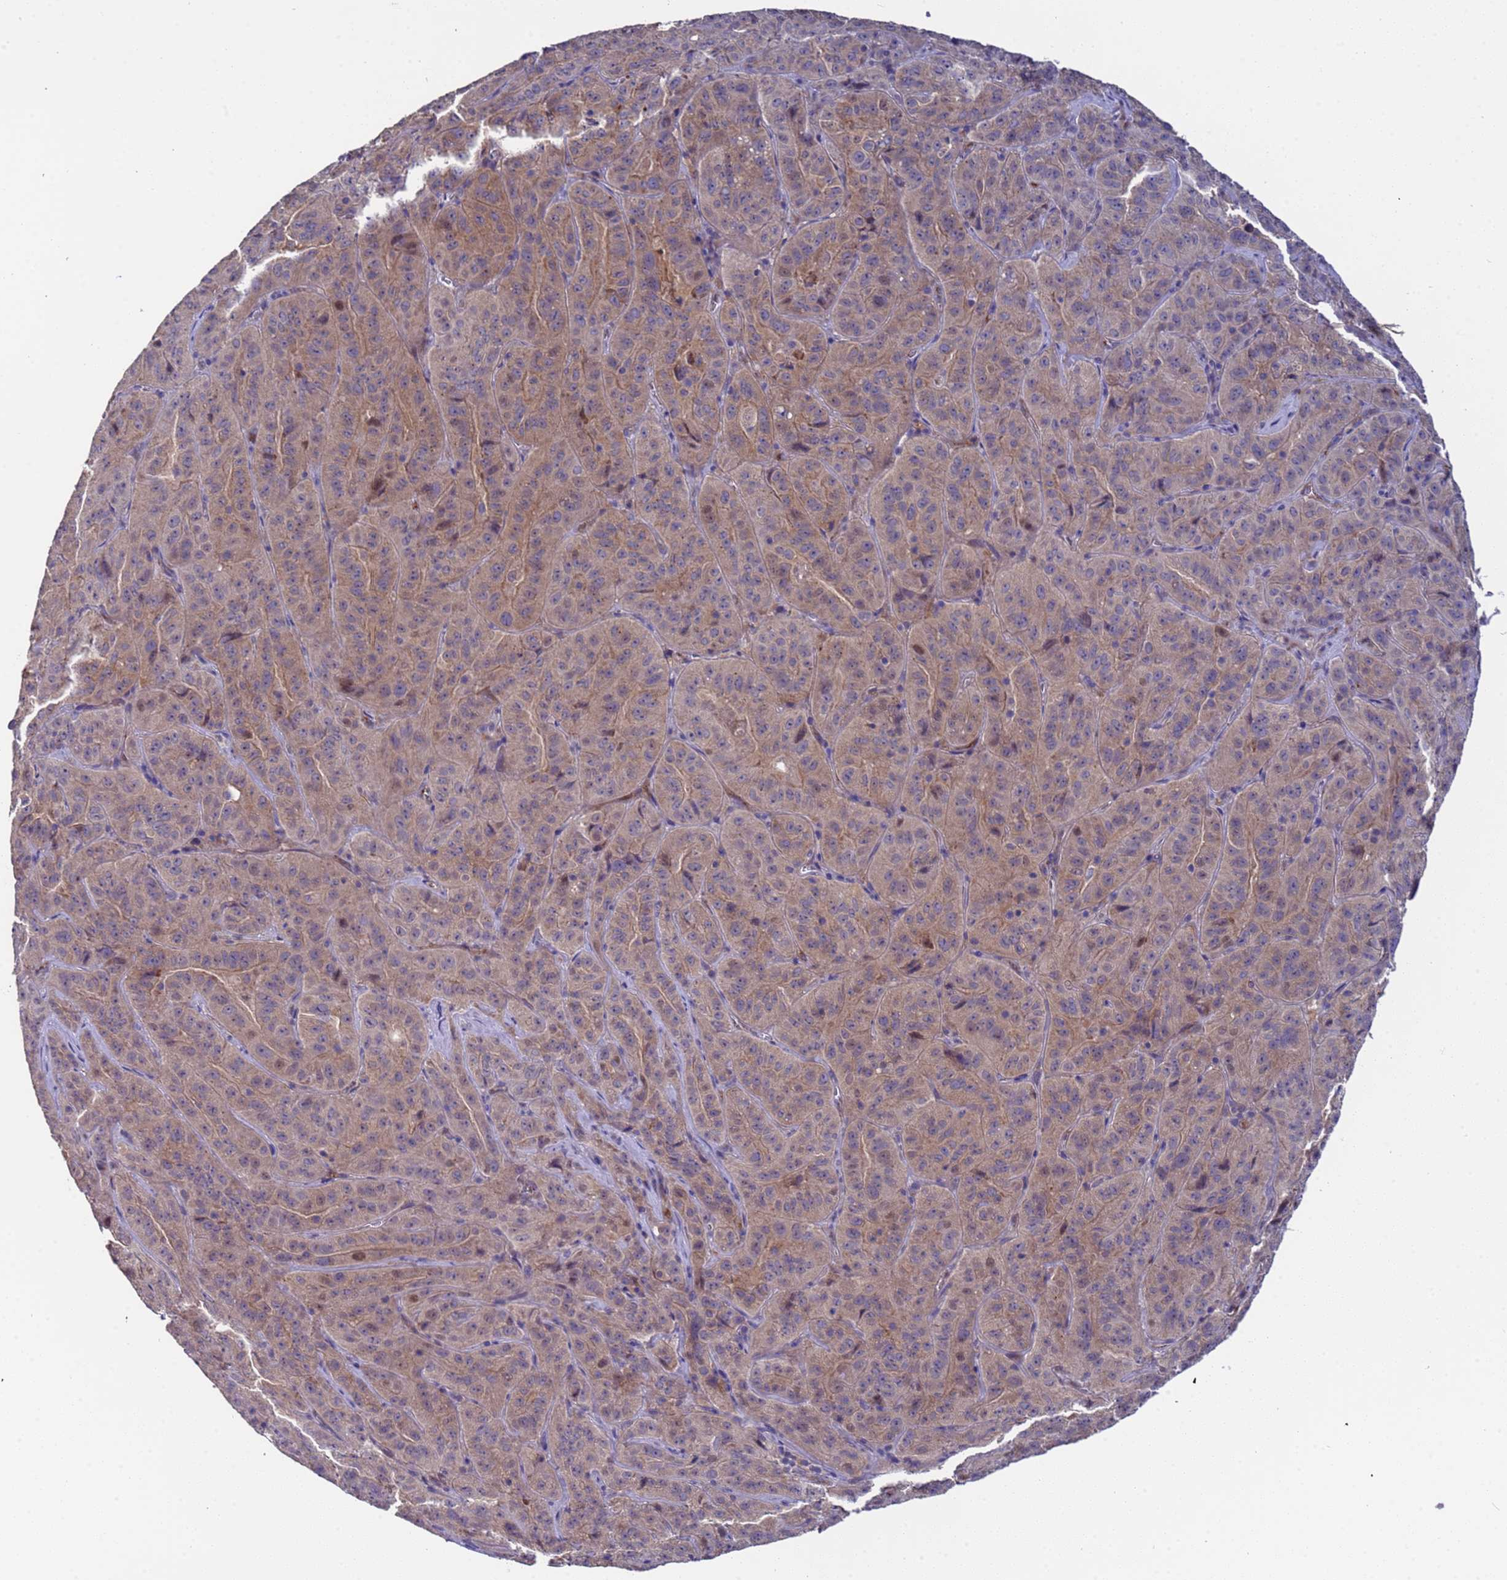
{"staining": {"intensity": "weak", "quantity": "25%-75%", "location": "cytoplasmic/membranous,nuclear"}, "tissue": "pancreatic cancer", "cell_type": "Tumor cells", "image_type": "cancer", "snomed": [{"axis": "morphology", "description": "Adenocarcinoma, NOS"}, {"axis": "topography", "description": "Pancreas"}], "caption": "Immunohistochemistry (IHC) (DAB (3,3'-diaminobenzidine)) staining of pancreatic adenocarcinoma displays weak cytoplasmic/membranous and nuclear protein expression in about 25%-75% of tumor cells. (Stains: DAB in brown, nuclei in blue, Microscopy: brightfield microscopy at high magnification).", "gene": "ZNF248", "patient": {"sex": "male", "age": 63}}